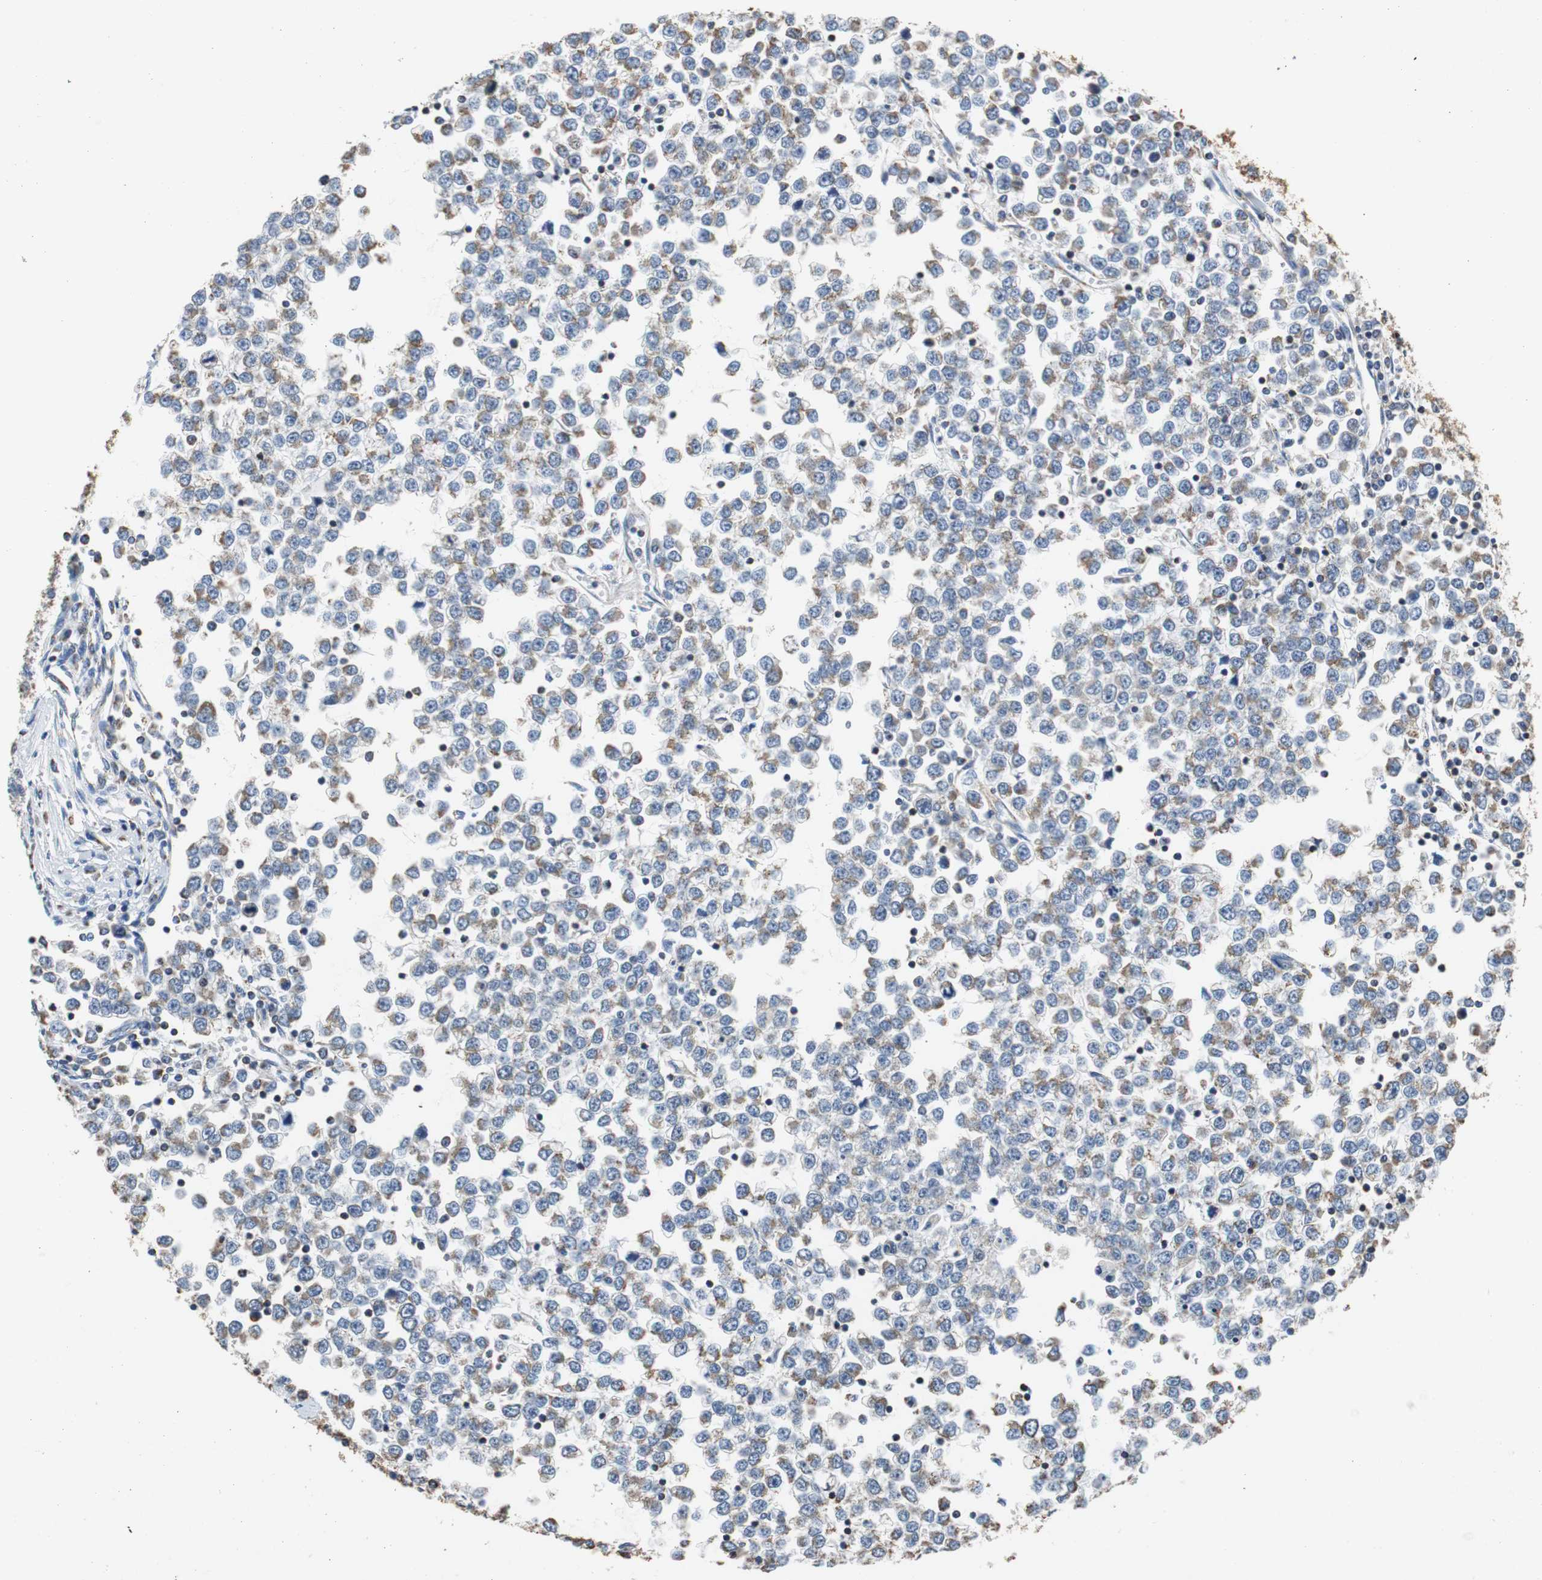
{"staining": {"intensity": "weak", "quantity": ">75%", "location": "cytoplasmic/membranous"}, "tissue": "testis cancer", "cell_type": "Tumor cells", "image_type": "cancer", "snomed": [{"axis": "morphology", "description": "Seminoma, NOS"}, {"axis": "topography", "description": "Testis"}], "caption": "Human testis cancer stained with a brown dye displays weak cytoplasmic/membranous positive staining in about >75% of tumor cells.", "gene": "PCK1", "patient": {"sex": "male", "age": 65}}